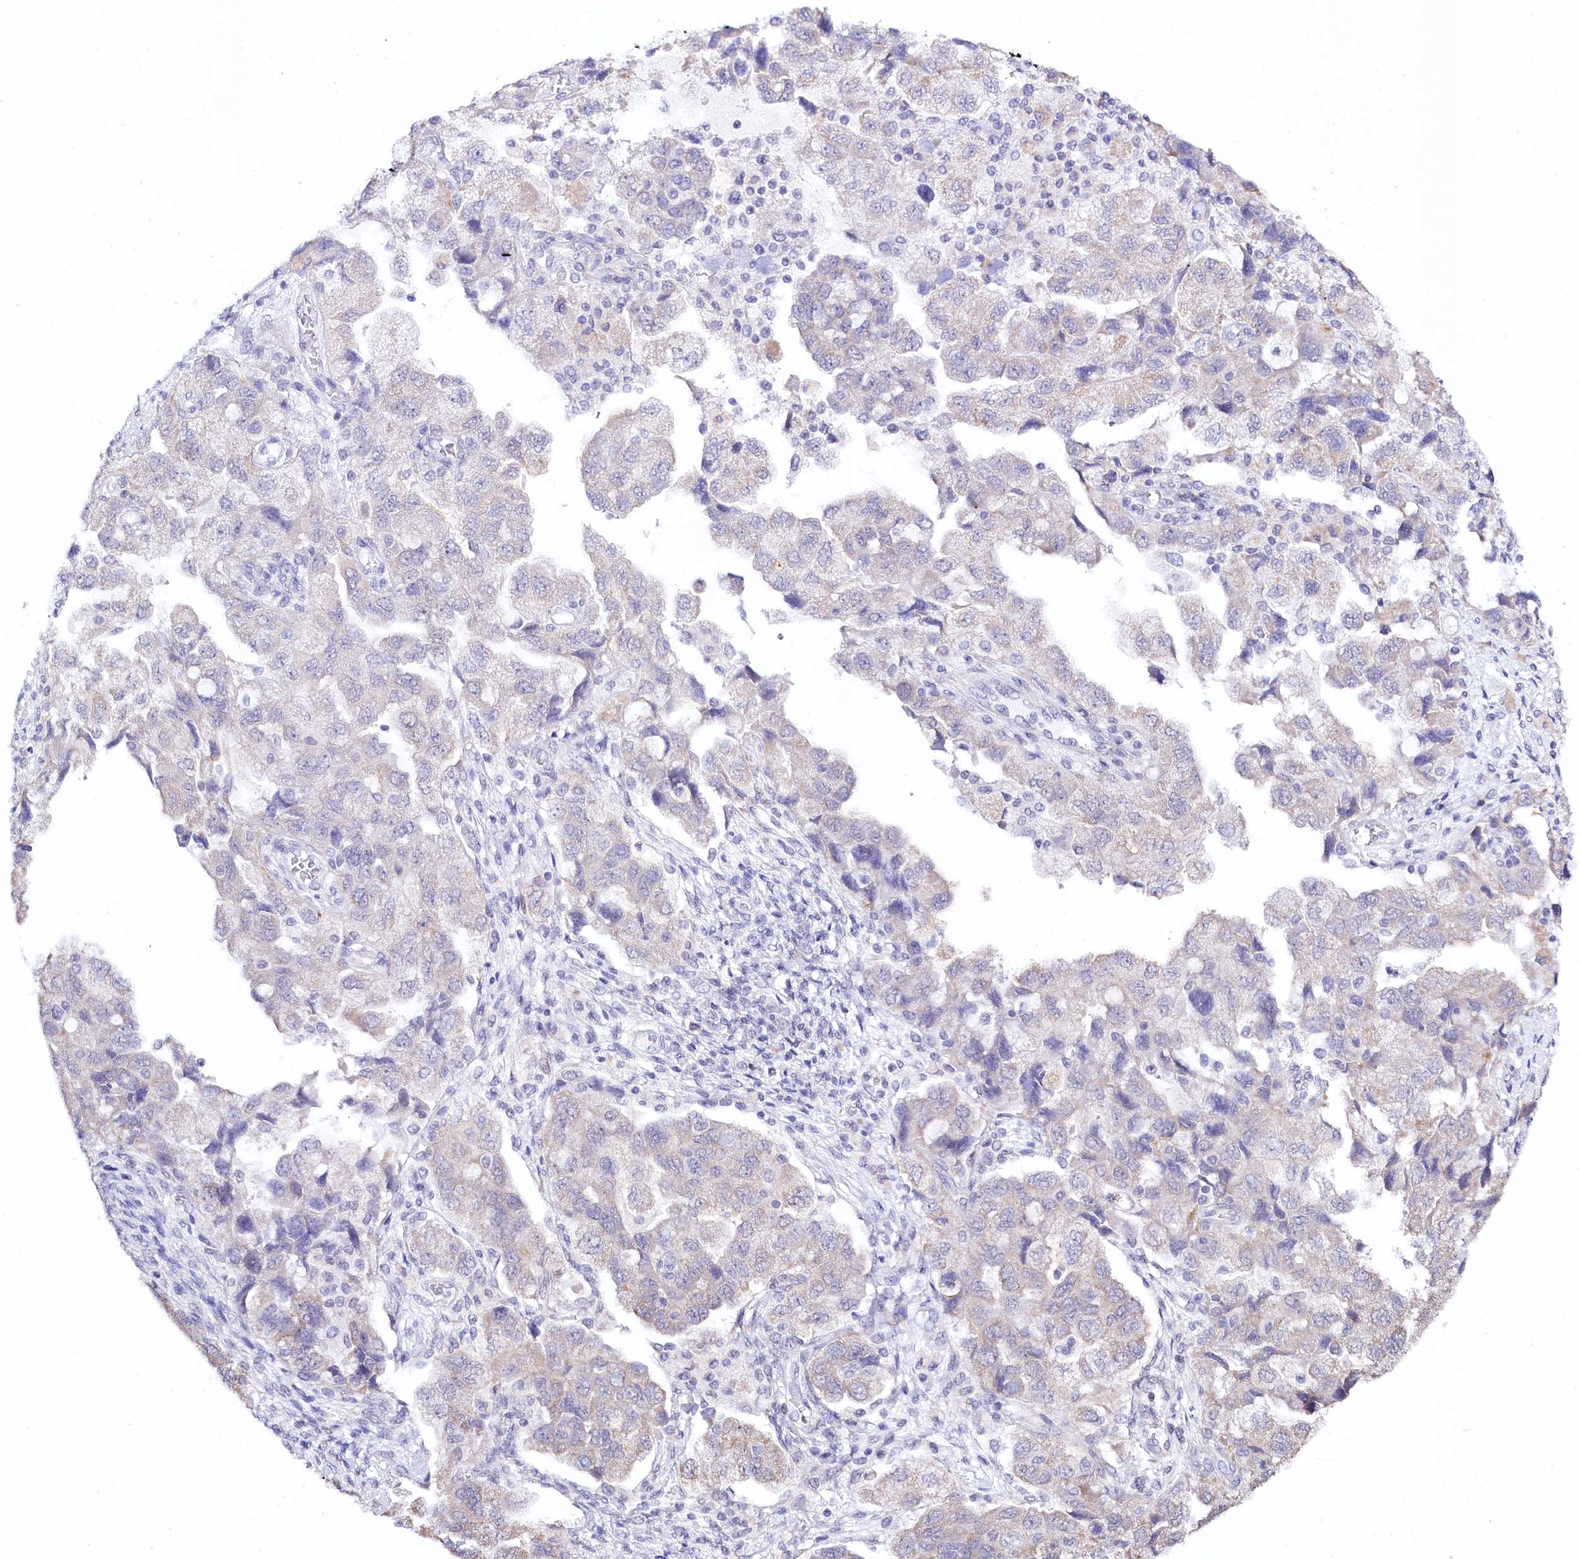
{"staining": {"intensity": "weak", "quantity": "<25%", "location": "cytoplasmic/membranous"}, "tissue": "ovarian cancer", "cell_type": "Tumor cells", "image_type": "cancer", "snomed": [{"axis": "morphology", "description": "Carcinoma, NOS"}, {"axis": "morphology", "description": "Cystadenocarcinoma, serous, NOS"}, {"axis": "topography", "description": "Ovary"}], "caption": "Ovarian cancer (serous cystadenocarcinoma) stained for a protein using immunohistochemistry (IHC) exhibits no positivity tumor cells.", "gene": "SPATS2", "patient": {"sex": "female", "age": 69}}